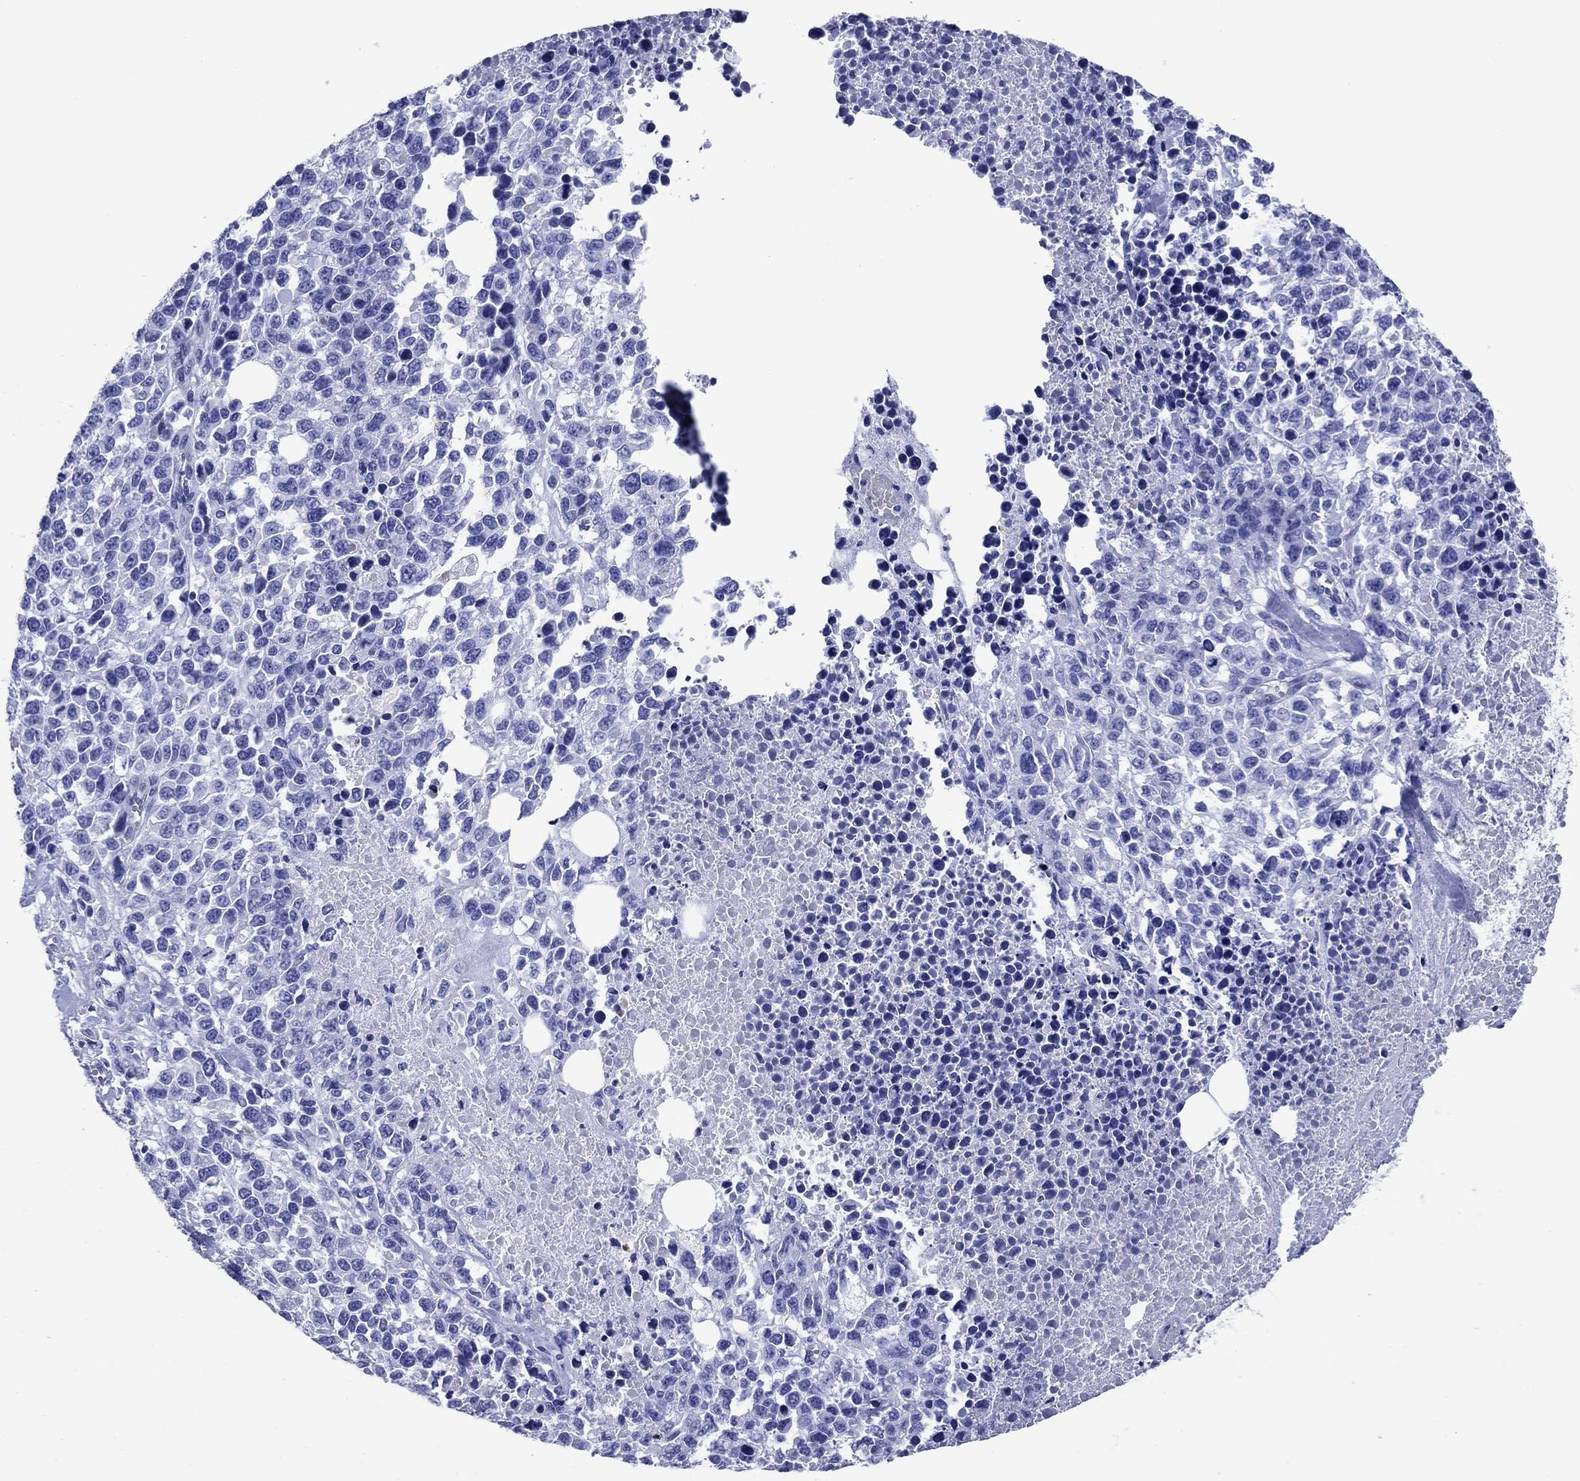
{"staining": {"intensity": "negative", "quantity": "none", "location": "none"}, "tissue": "melanoma", "cell_type": "Tumor cells", "image_type": "cancer", "snomed": [{"axis": "morphology", "description": "Malignant melanoma, Metastatic site"}, {"axis": "topography", "description": "Skin"}], "caption": "Tumor cells are negative for brown protein staining in melanoma.", "gene": "SLC1A2", "patient": {"sex": "male", "age": 84}}